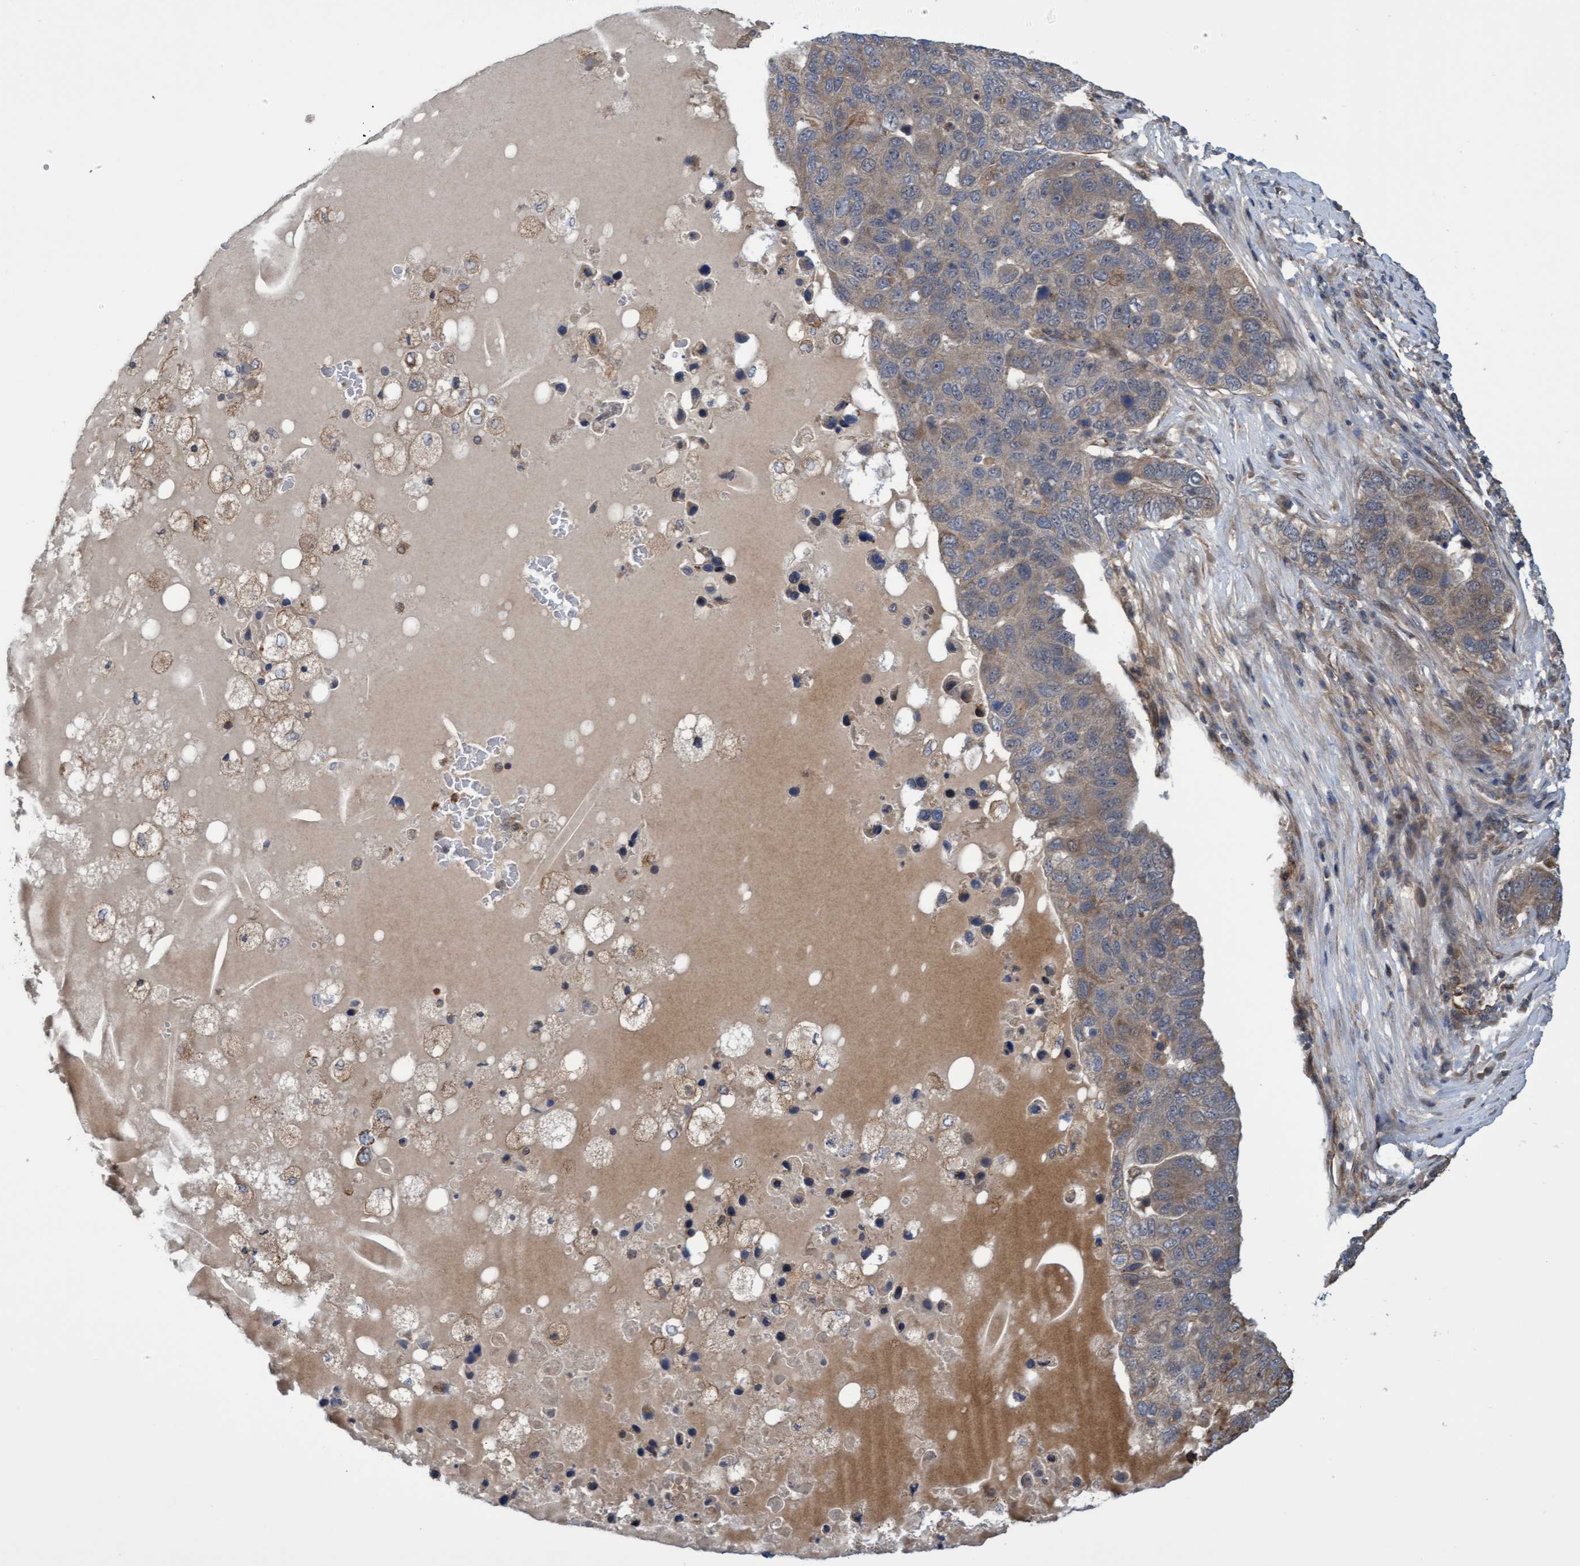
{"staining": {"intensity": "weak", "quantity": "<25%", "location": "cytoplasmic/membranous"}, "tissue": "pancreatic cancer", "cell_type": "Tumor cells", "image_type": "cancer", "snomed": [{"axis": "morphology", "description": "Adenocarcinoma, NOS"}, {"axis": "topography", "description": "Pancreas"}], "caption": "Immunohistochemical staining of human pancreatic cancer reveals no significant staining in tumor cells. (Stains: DAB IHC with hematoxylin counter stain, Microscopy: brightfield microscopy at high magnification).", "gene": "TNFRSF10B", "patient": {"sex": "female", "age": 61}}